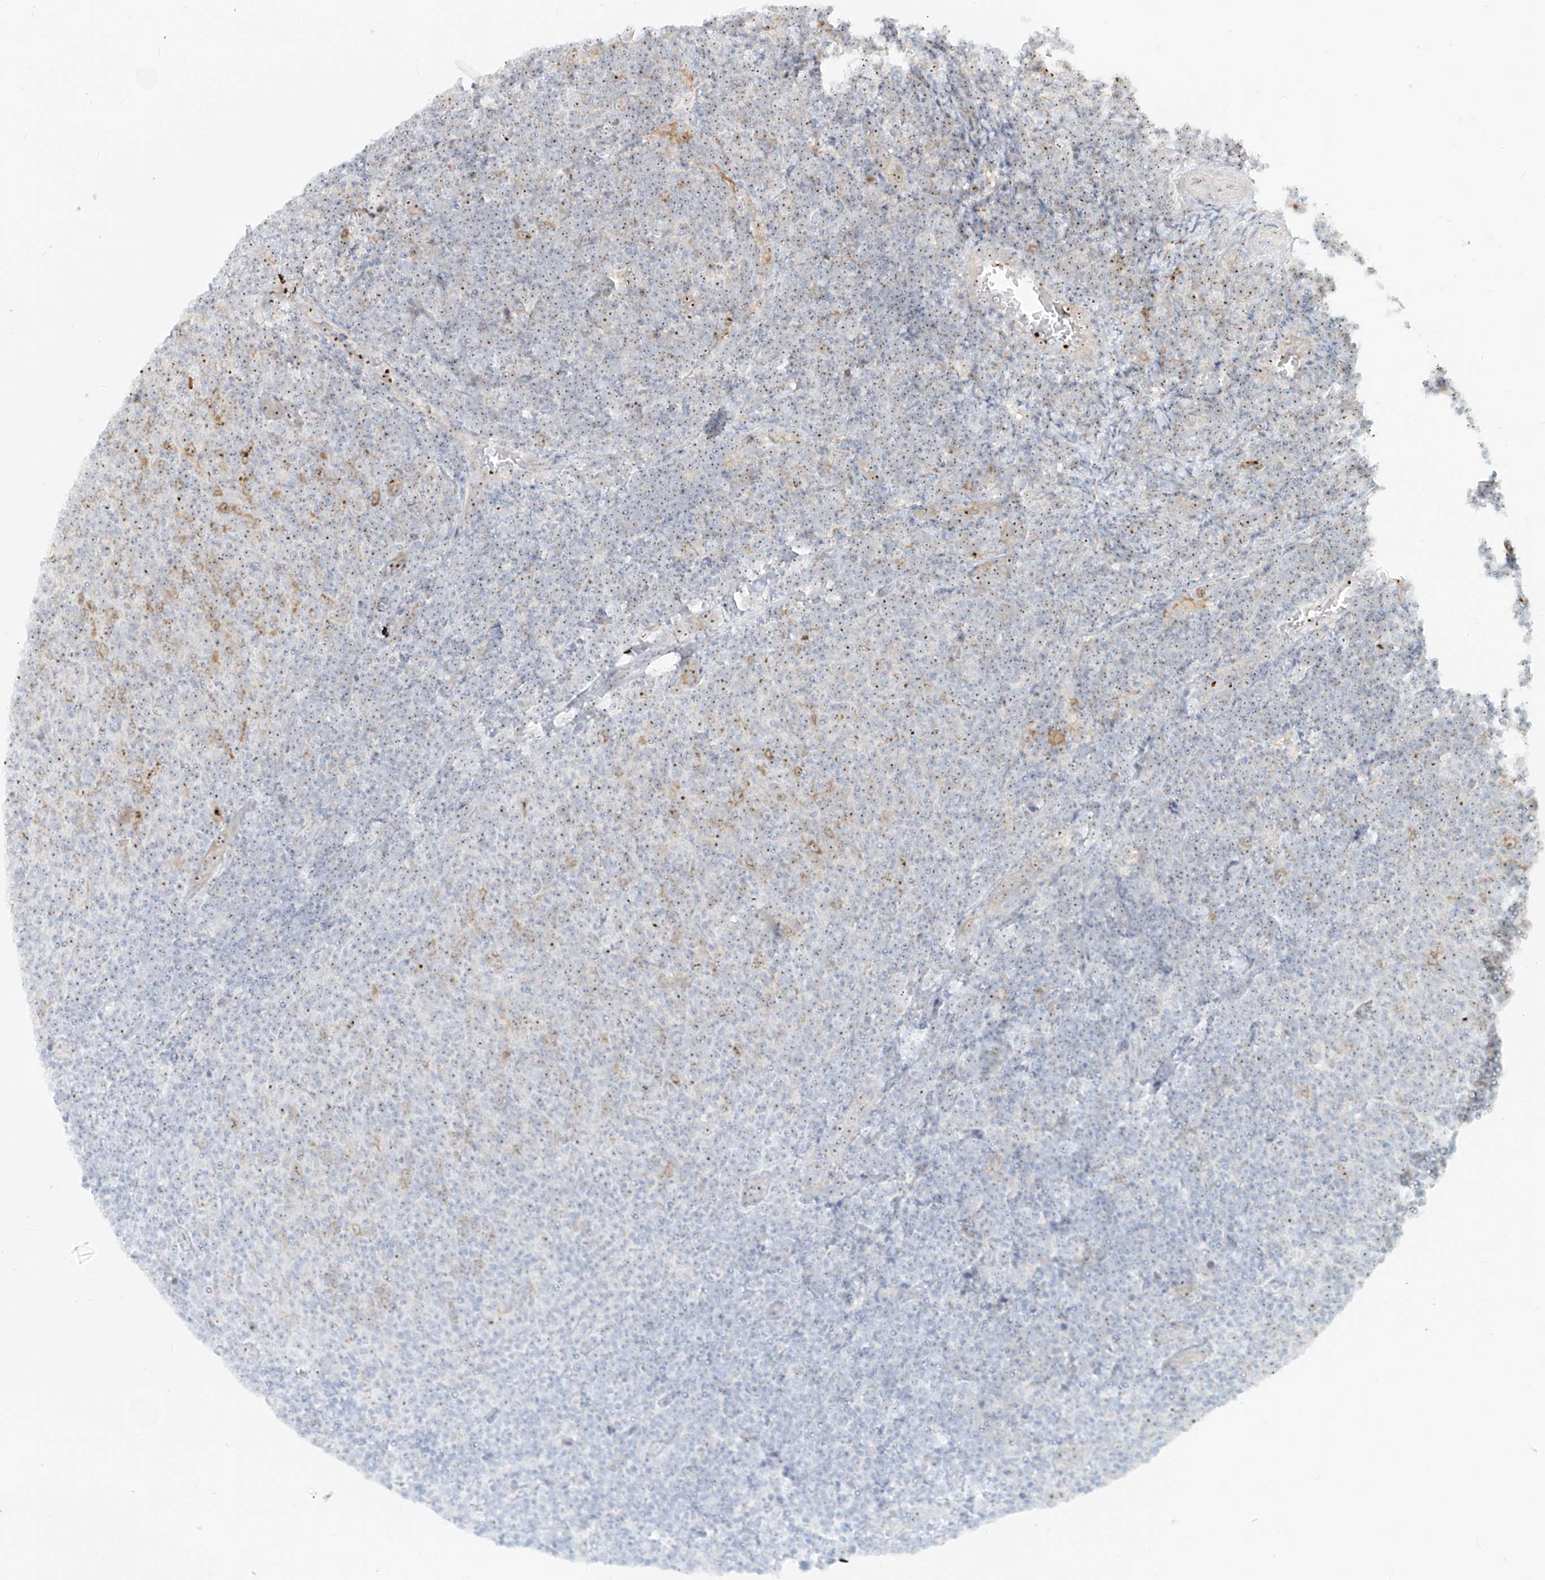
{"staining": {"intensity": "weak", "quantity": ">75%", "location": "nuclear"}, "tissue": "lymphoma", "cell_type": "Tumor cells", "image_type": "cancer", "snomed": [{"axis": "morphology", "description": "Malignant lymphoma, non-Hodgkin's type, Low grade"}, {"axis": "topography", "description": "Lymph node"}], "caption": "Protein staining of low-grade malignant lymphoma, non-Hodgkin's type tissue shows weak nuclear staining in about >75% of tumor cells.", "gene": "BYSL", "patient": {"sex": "male", "age": 66}}